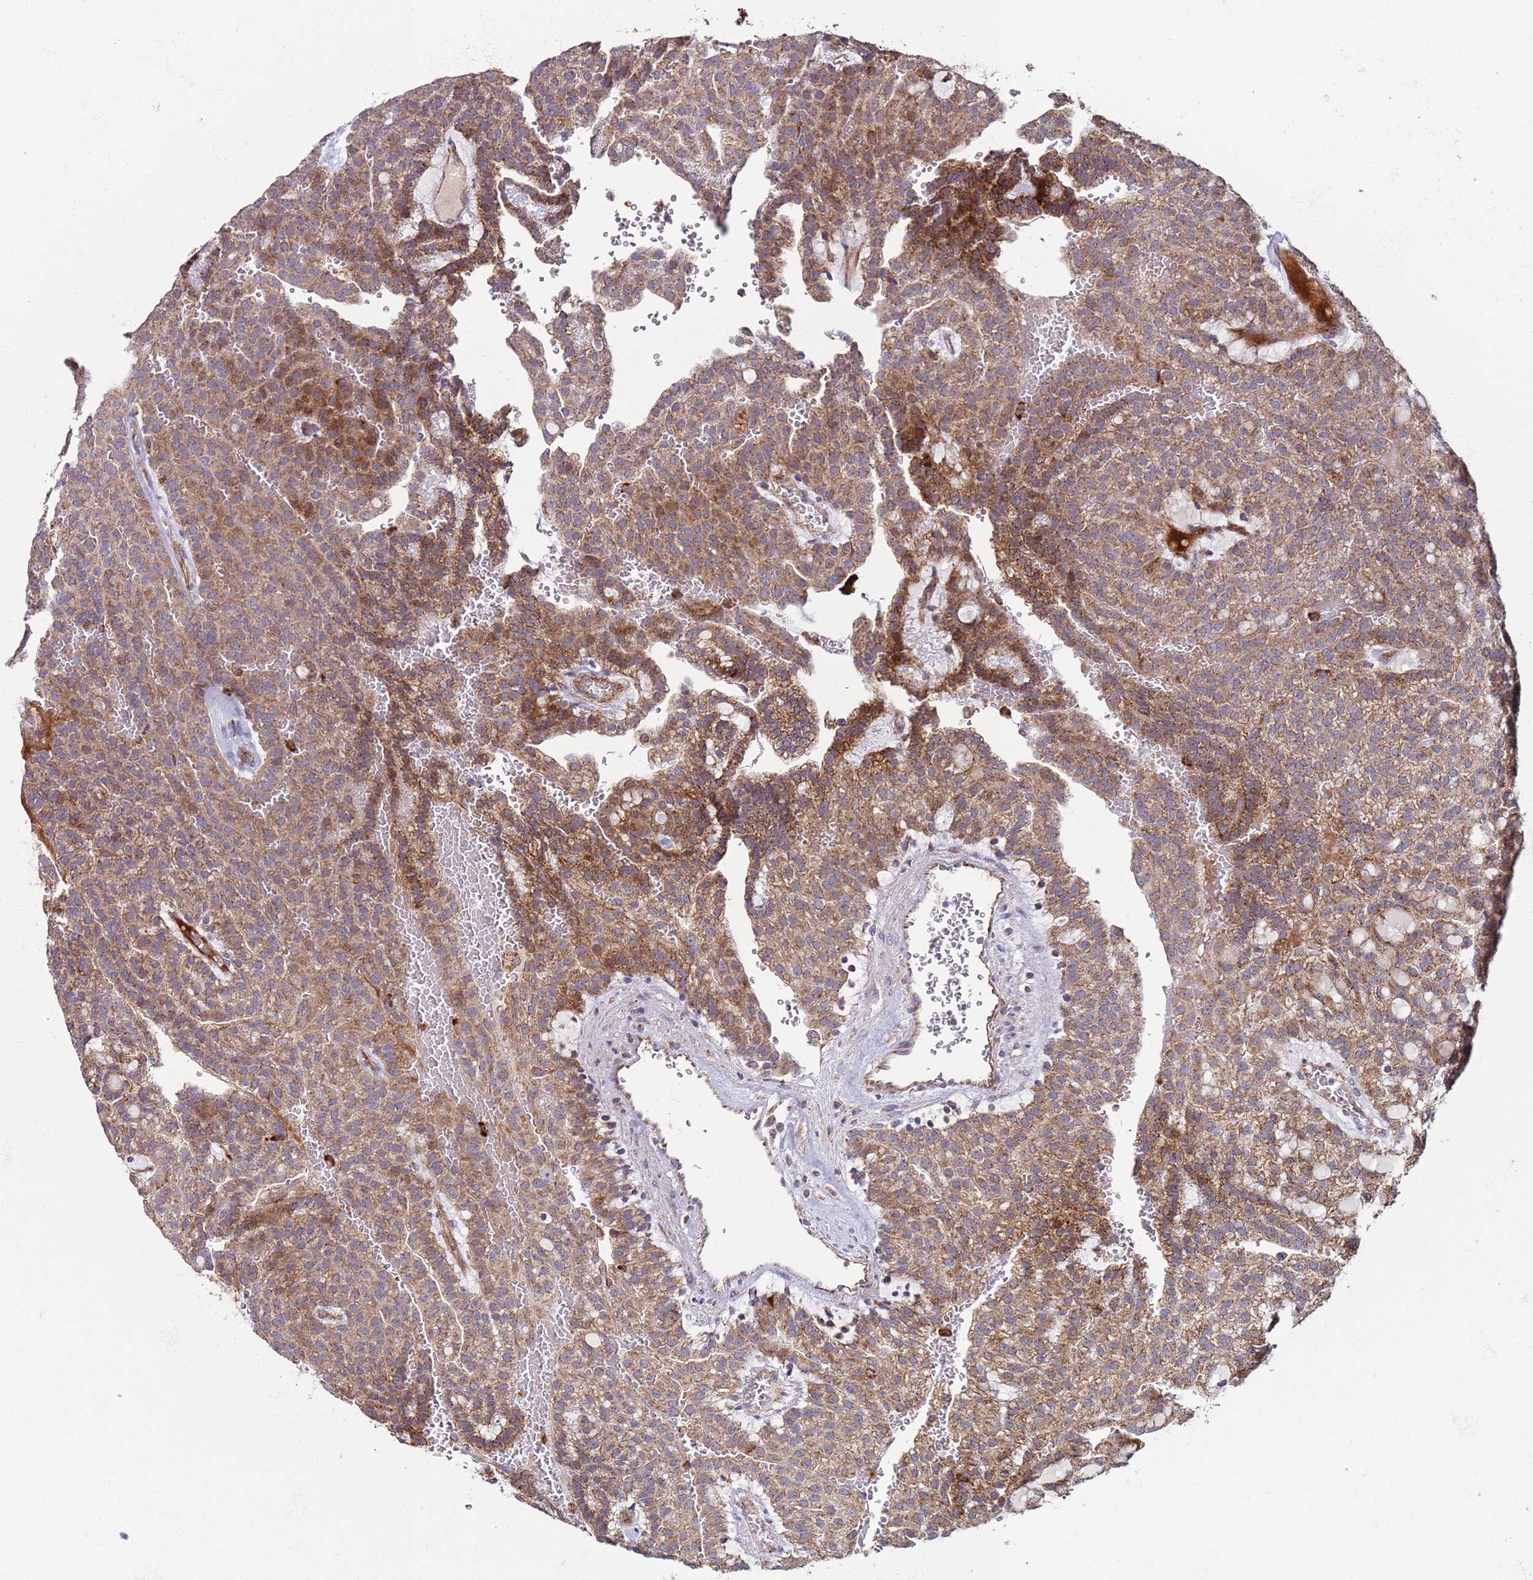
{"staining": {"intensity": "moderate", "quantity": ">75%", "location": "cytoplasmic/membranous"}, "tissue": "renal cancer", "cell_type": "Tumor cells", "image_type": "cancer", "snomed": [{"axis": "morphology", "description": "Adenocarcinoma, NOS"}, {"axis": "topography", "description": "Kidney"}], "caption": "Moderate cytoplasmic/membranous protein positivity is appreciated in about >75% of tumor cells in renal cancer.", "gene": "FBXO33", "patient": {"sex": "male", "age": 63}}